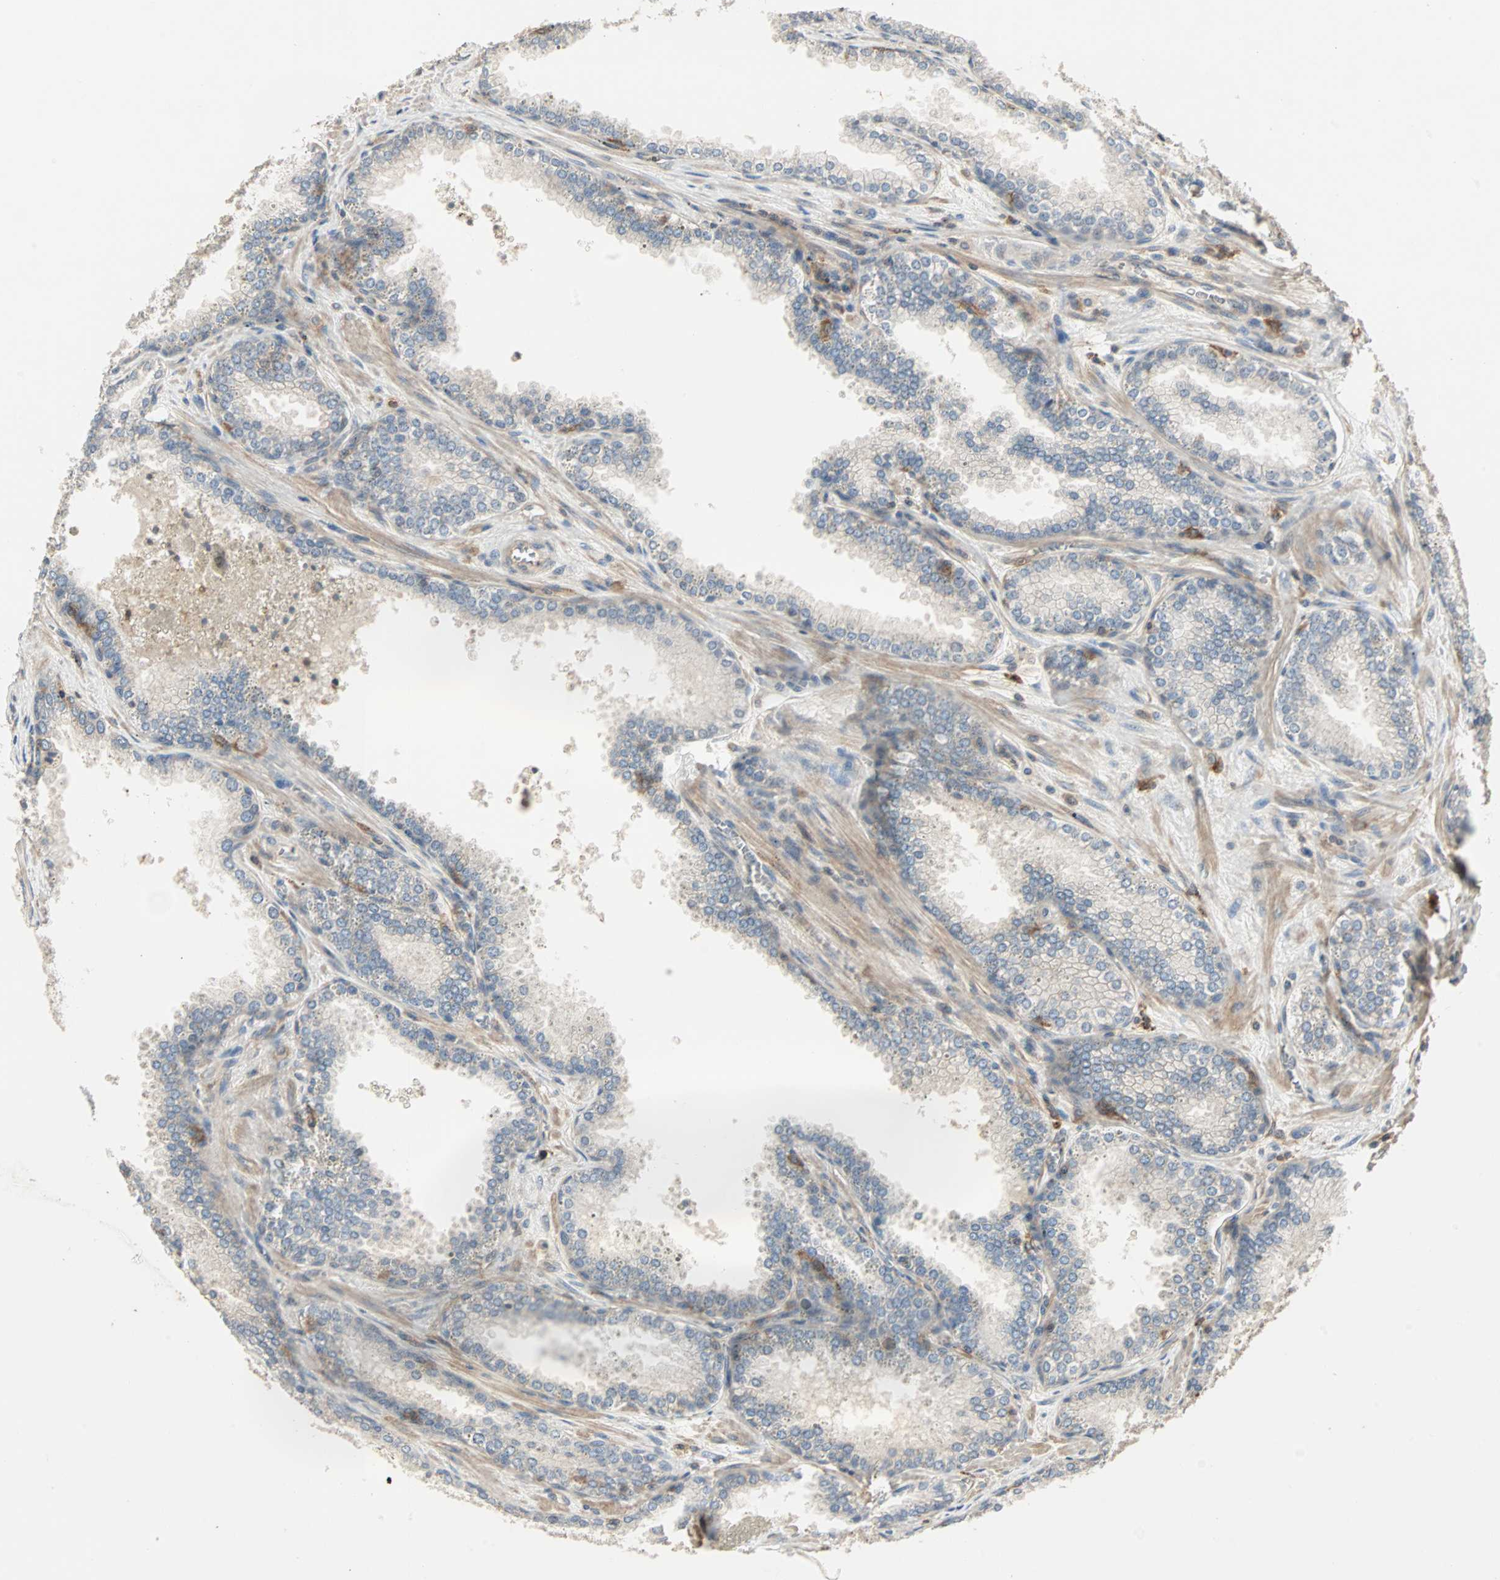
{"staining": {"intensity": "weak", "quantity": ">75%", "location": "cytoplasmic/membranous"}, "tissue": "prostate cancer", "cell_type": "Tumor cells", "image_type": "cancer", "snomed": [{"axis": "morphology", "description": "Adenocarcinoma, Low grade"}, {"axis": "topography", "description": "Prostate"}], "caption": "A low amount of weak cytoplasmic/membranous positivity is seen in about >75% of tumor cells in low-grade adenocarcinoma (prostate) tissue.", "gene": "GNAI2", "patient": {"sex": "male", "age": 60}}